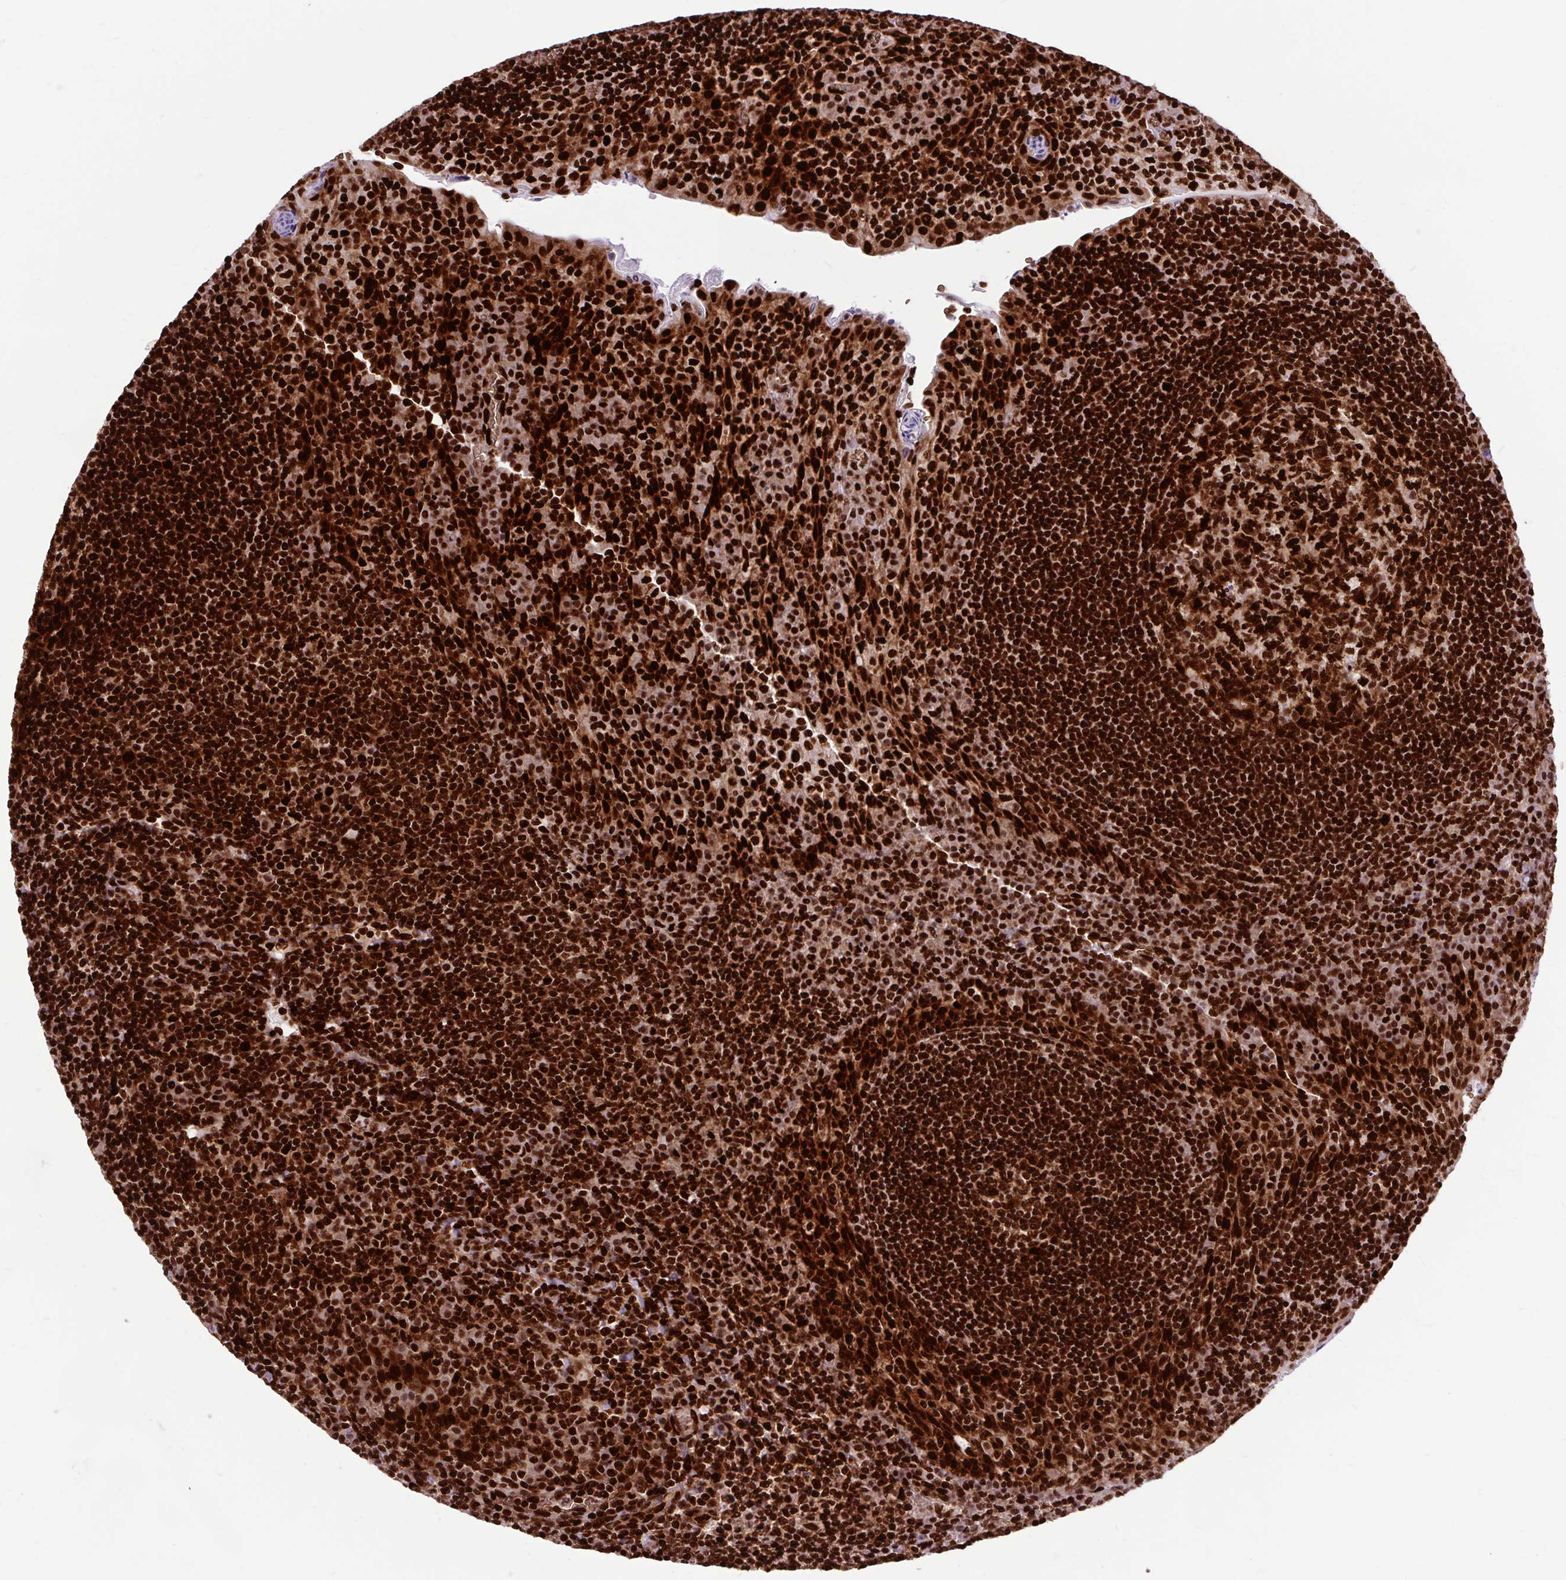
{"staining": {"intensity": "strong", "quantity": ">75%", "location": "nuclear"}, "tissue": "tonsil", "cell_type": "Germinal center cells", "image_type": "normal", "snomed": [{"axis": "morphology", "description": "Normal tissue, NOS"}, {"axis": "topography", "description": "Tonsil"}], "caption": "A brown stain labels strong nuclear expression of a protein in germinal center cells of benign human tonsil. Nuclei are stained in blue.", "gene": "FUS", "patient": {"sex": "male", "age": 17}}